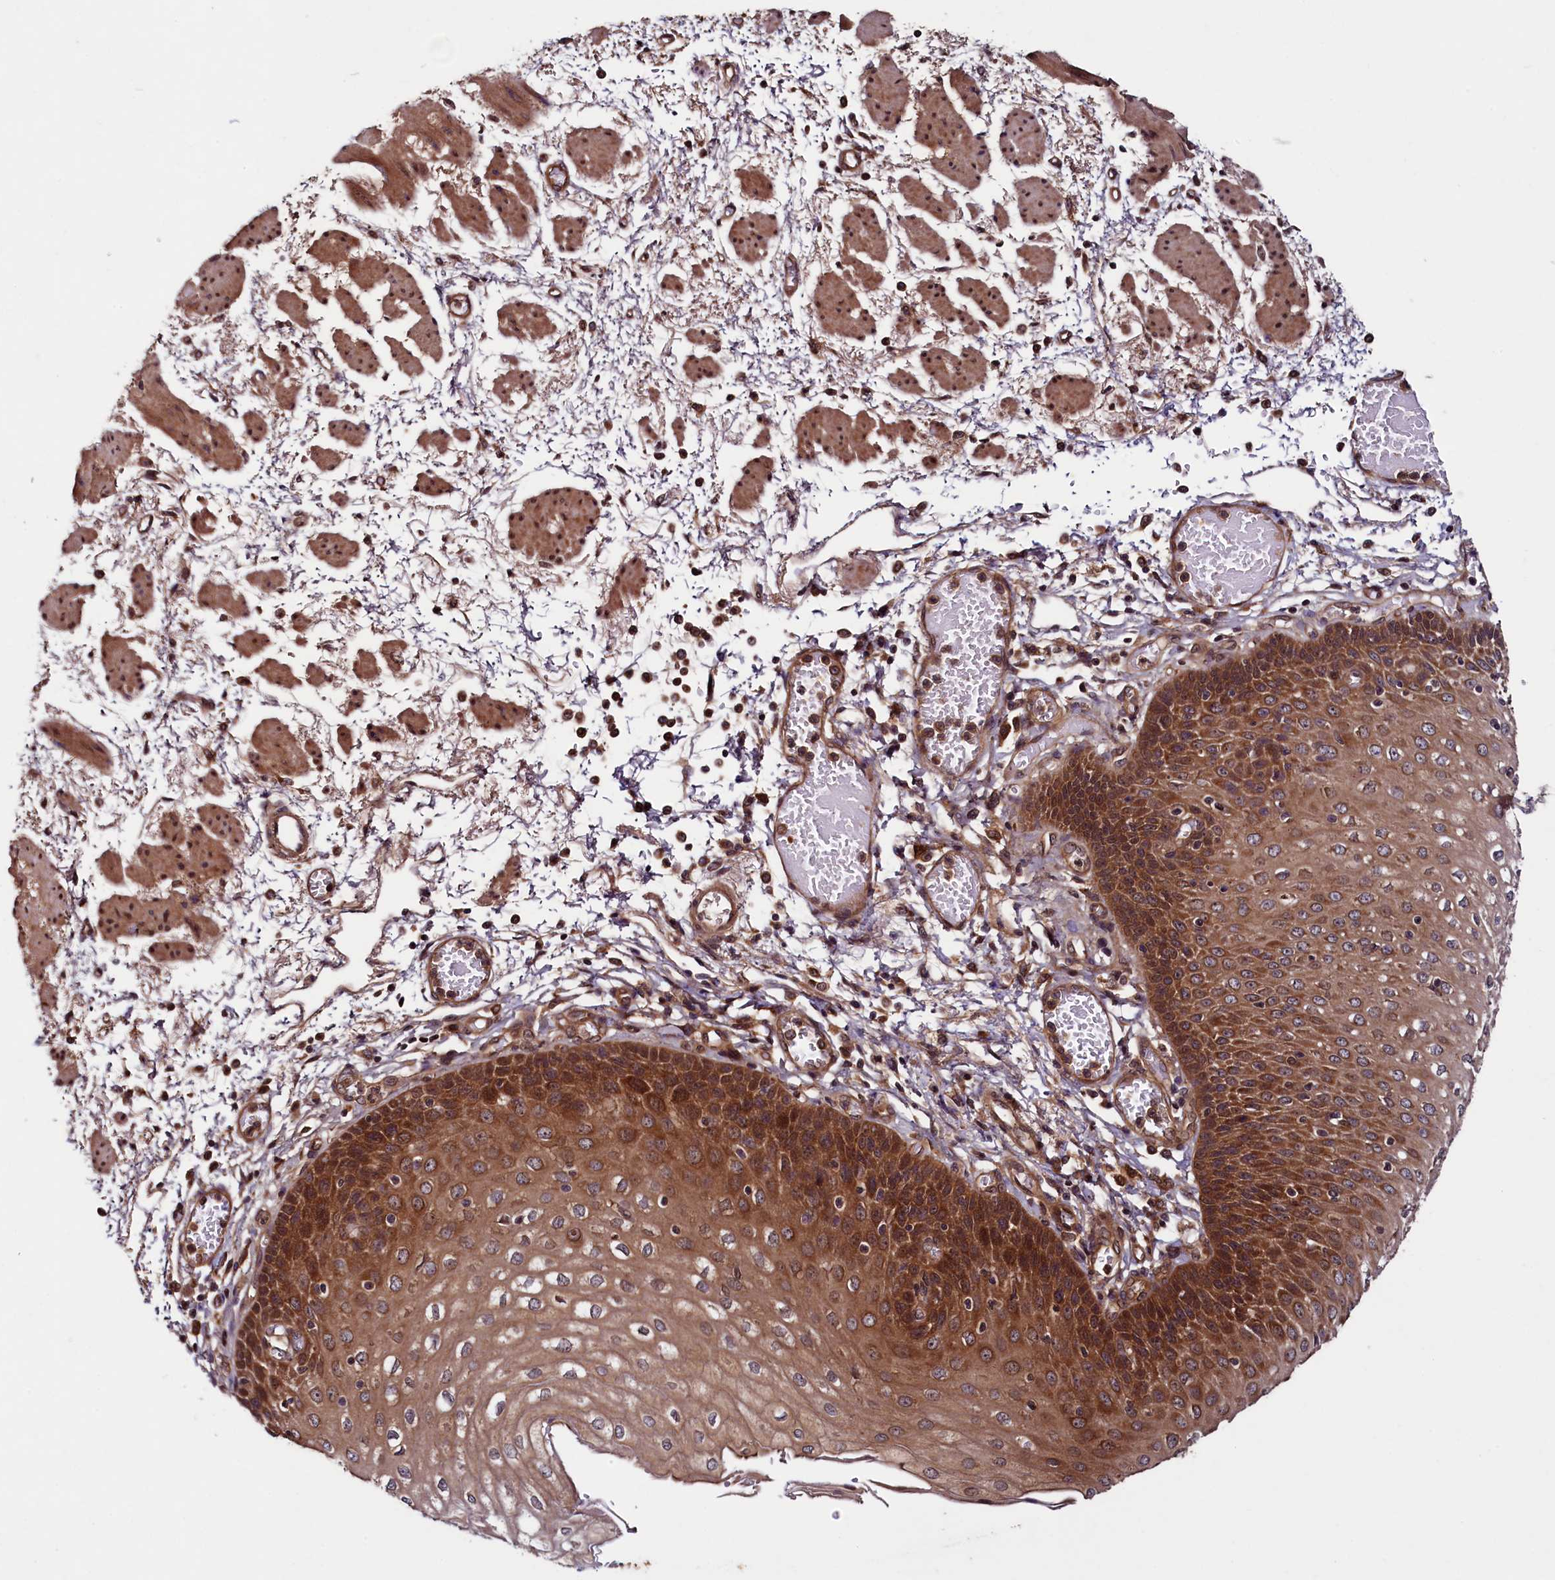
{"staining": {"intensity": "strong", "quantity": ">75%", "location": "cytoplasmic/membranous"}, "tissue": "esophagus", "cell_type": "Squamous epithelial cells", "image_type": "normal", "snomed": [{"axis": "morphology", "description": "Normal tissue, NOS"}, {"axis": "topography", "description": "Esophagus"}], "caption": "Esophagus stained with IHC reveals strong cytoplasmic/membranous expression in about >75% of squamous epithelial cells.", "gene": "BLTP3B", "patient": {"sex": "male", "age": 81}}